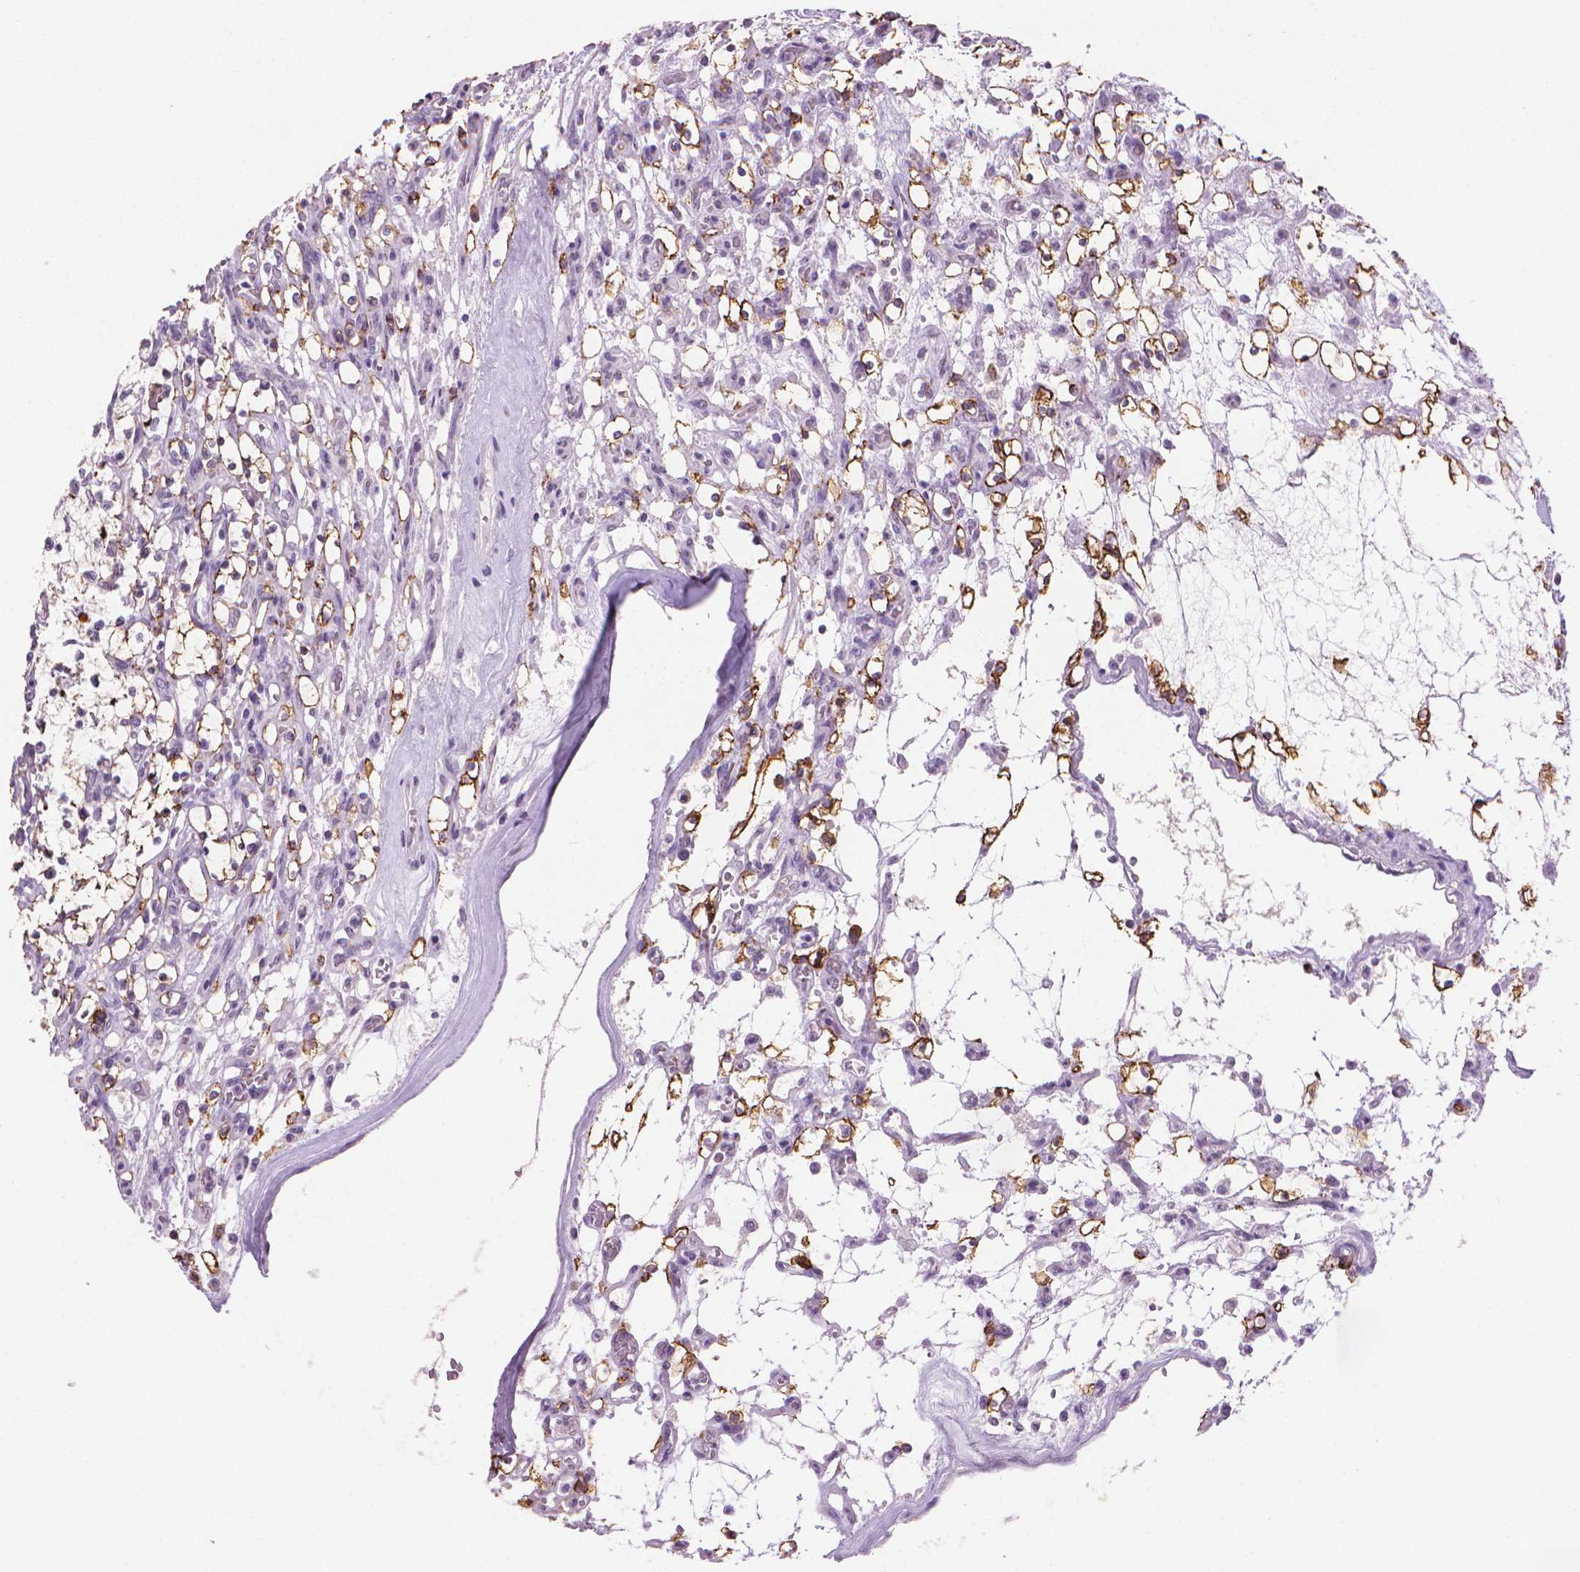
{"staining": {"intensity": "strong", "quantity": "25%-75%", "location": "cytoplasmic/membranous"}, "tissue": "renal cancer", "cell_type": "Tumor cells", "image_type": "cancer", "snomed": [{"axis": "morphology", "description": "Adenocarcinoma, NOS"}, {"axis": "topography", "description": "Kidney"}], "caption": "Immunohistochemistry (IHC) image of human renal cancer (adenocarcinoma) stained for a protein (brown), which displays high levels of strong cytoplasmic/membranous positivity in approximately 25%-75% of tumor cells.", "gene": "MUC1", "patient": {"sex": "female", "age": 69}}